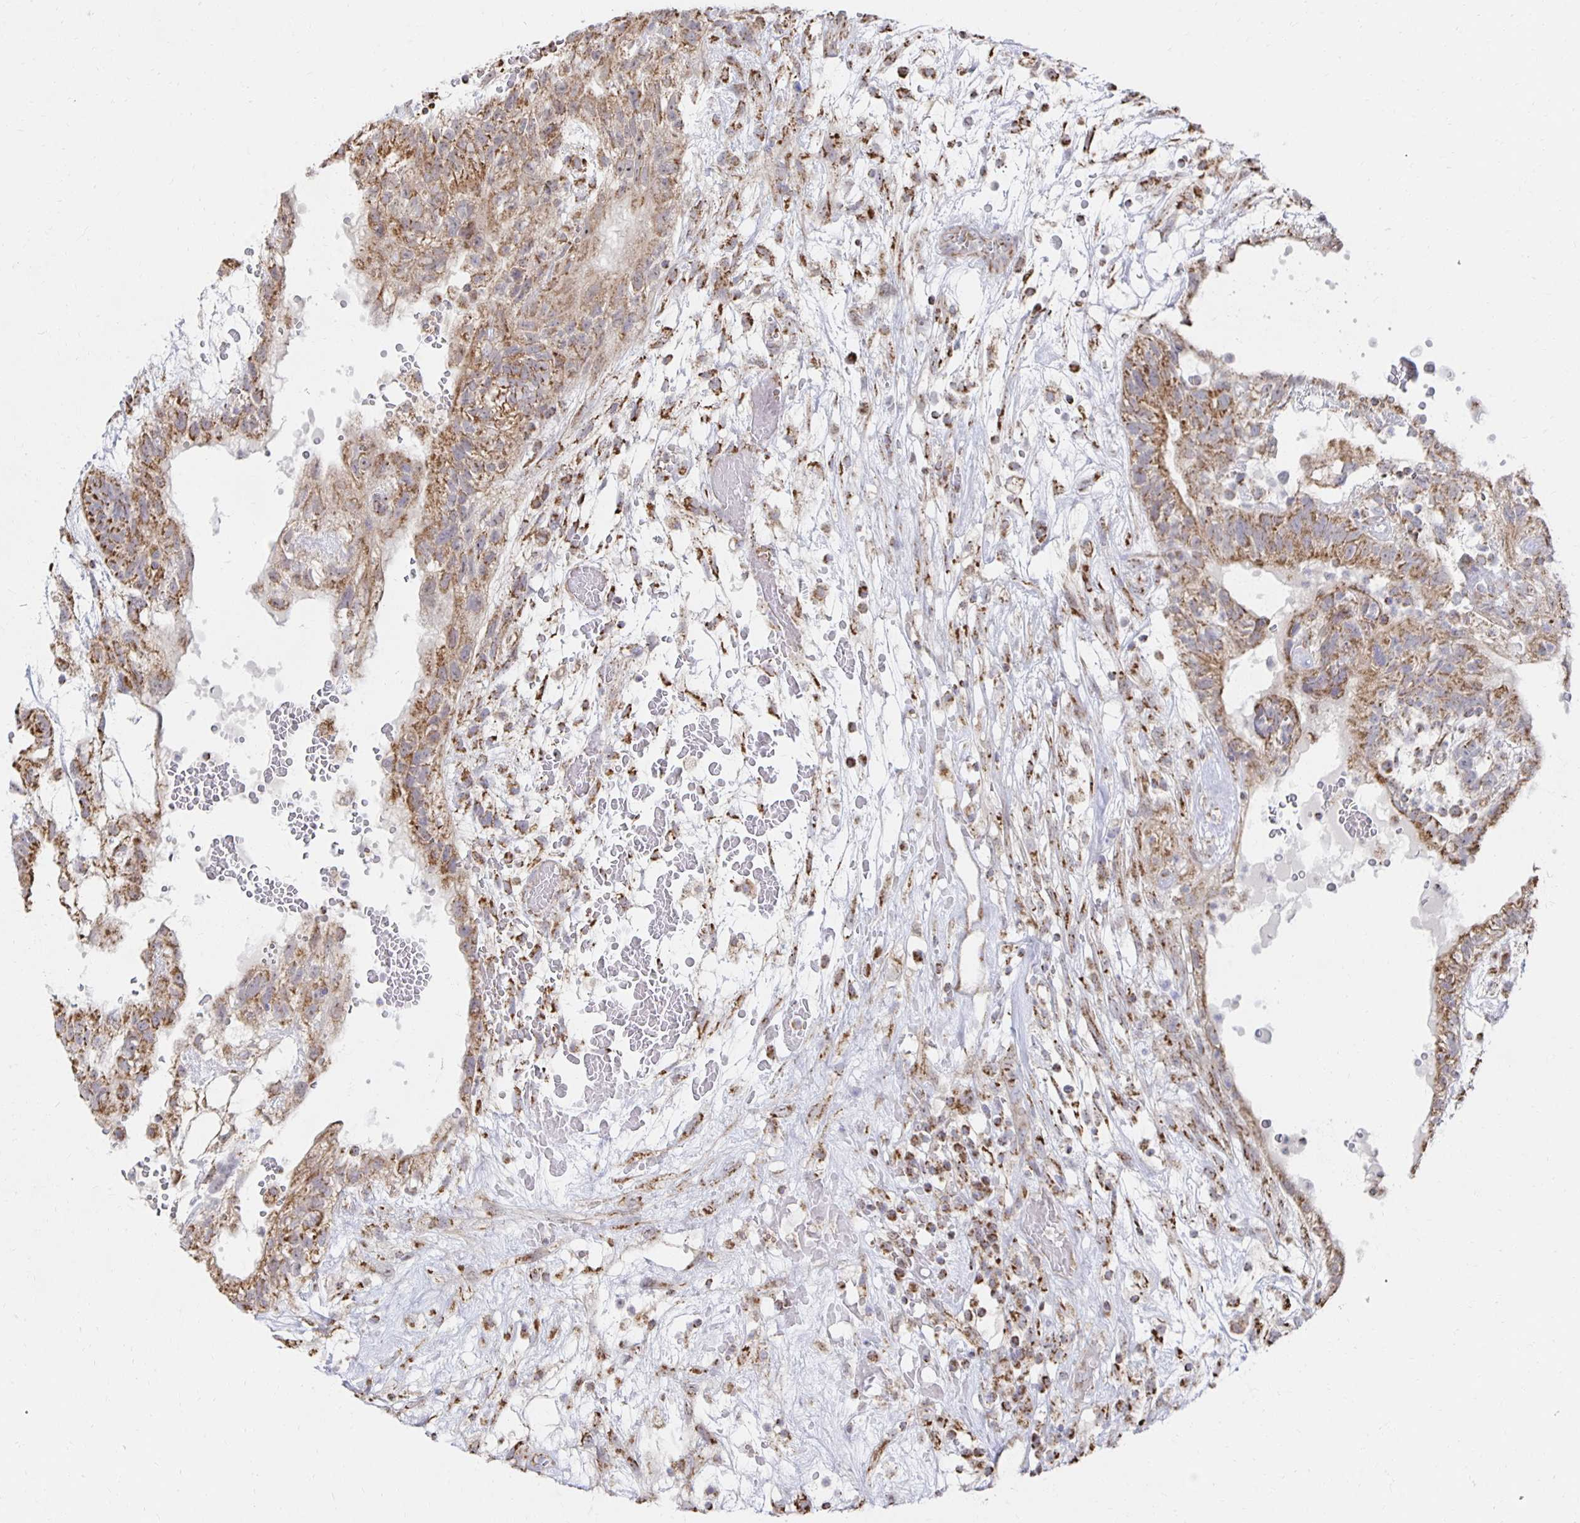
{"staining": {"intensity": "moderate", "quantity": ">75%", "location": "cytoplasmic/membranous"}, "tissue": "testis cancer", "cell_type": "Tumor cells", "image_type": "cancer", "snomed": [{"axis": "morphology", "description": "Normal tissue, NOS"}, {"axis": "morphology", "description": "Carcinoma, Embryonal, NOS"}, {"axis": "topography", "description": "Testis"}], "caption": "Immunohistochemical staining of testis embryonal carcinoma exhibits moderate cytoplasmic/membranous protein positivity in approximately >75% of tumor cells.", "gene": "NKX2-8", "patient": {"sex": "male", "age": 32}}